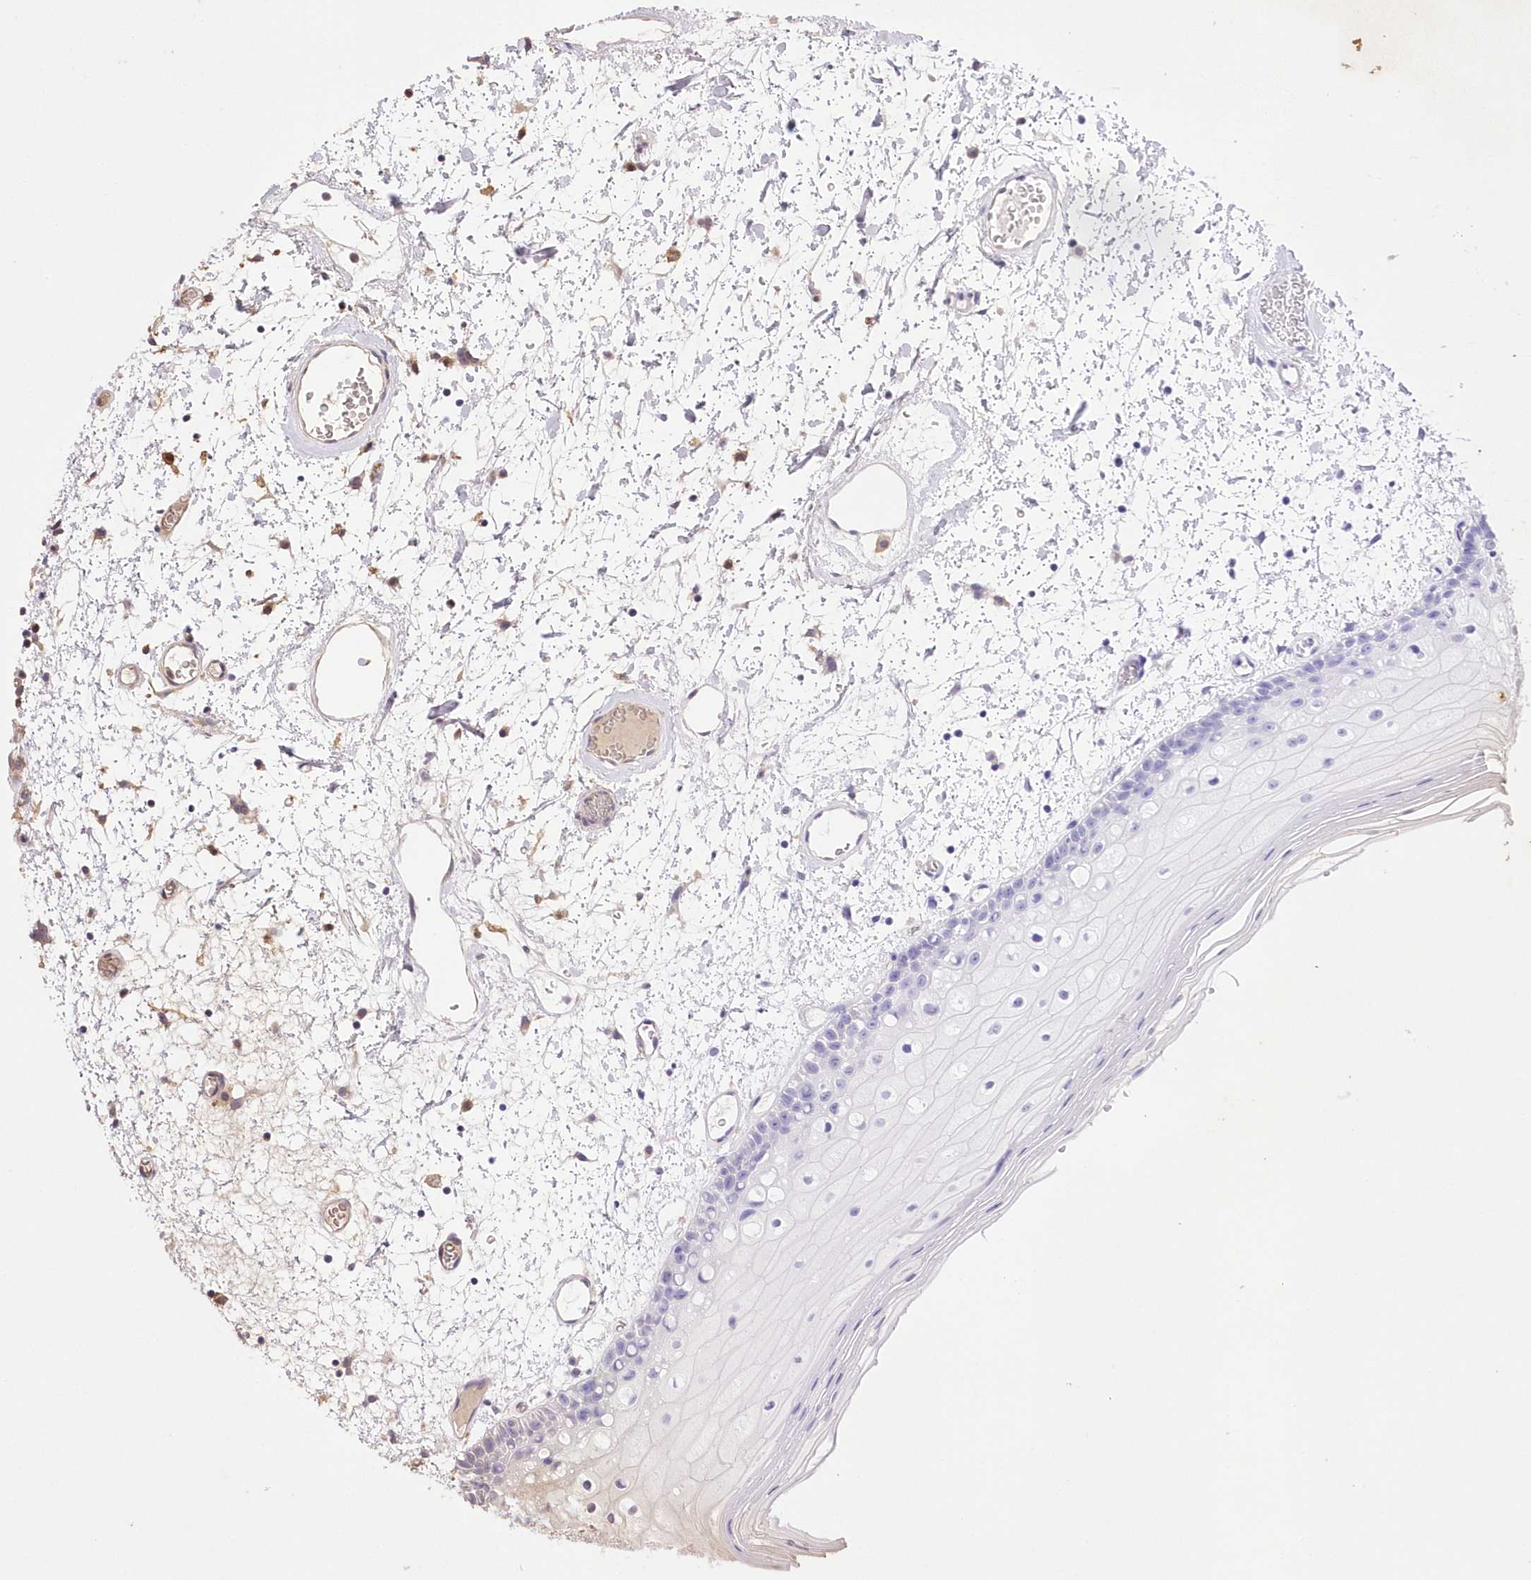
{"staining": {"intensity": "weak", "quantity": "25%-75%", "location": "cytoplasmic/membranous"}, "tissue": "oral mucosa", "cell_type": "Squamous epithelial cells", "image_type": "normal", "snomed": [{"axis": "morphology", "description": "Normal tissue, NOS"}, {"axis": "topography", "description": "Oral tissue"}], "caption": "Oral mucosa stained with a brown dye displays weak cytoplasmic/membranous positive expression in about 25%-75% of squamous epithelial cells.", "gene": "FCHO2", "patient": {"sex": "male", "age": 52}}